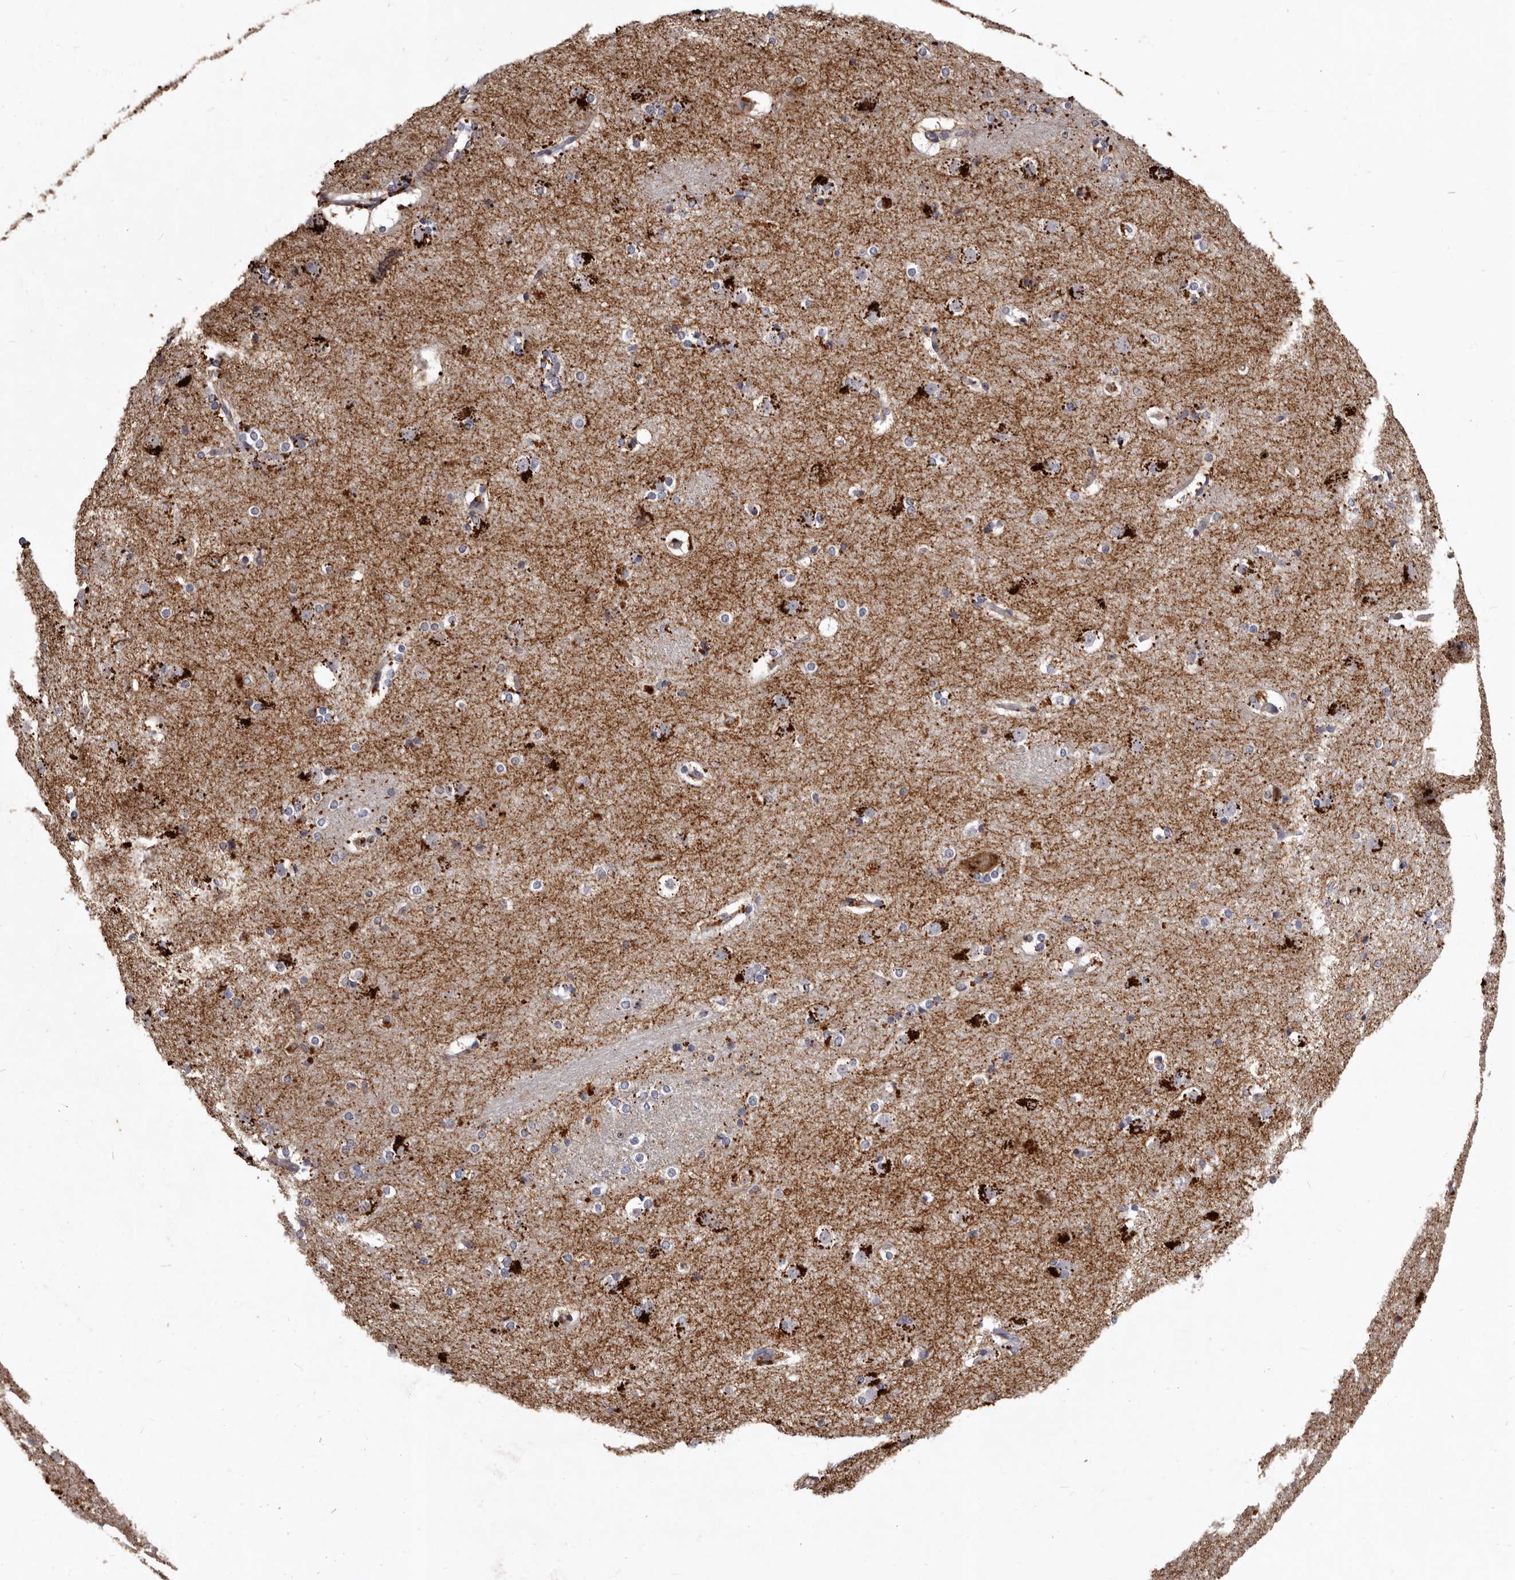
{"staining": {"intensity": "moderate", "quantity": "<25%", "location": "cytoplasmic/membranous"}, "tissue": "caudate", "cell_type": "Glial cells", "image_type": "normal", "snomed": [{"axis": "morphology", "description": "Normal tissue, NOS"}, {"axis": "topography", "description": "Lateral ventricle wall"}], "caption": "DAB (3,3'-diaminobenzidine) immunohistochemical staining of normal caudate shows moderate cytoplasmic/membranous protein staining in approximately <25% of glial cells. (Brightfield microscopy of DAB IHC at high magnification).", "gene": "SLC10A4", "patient": {"sex": "female", "age": 19}}